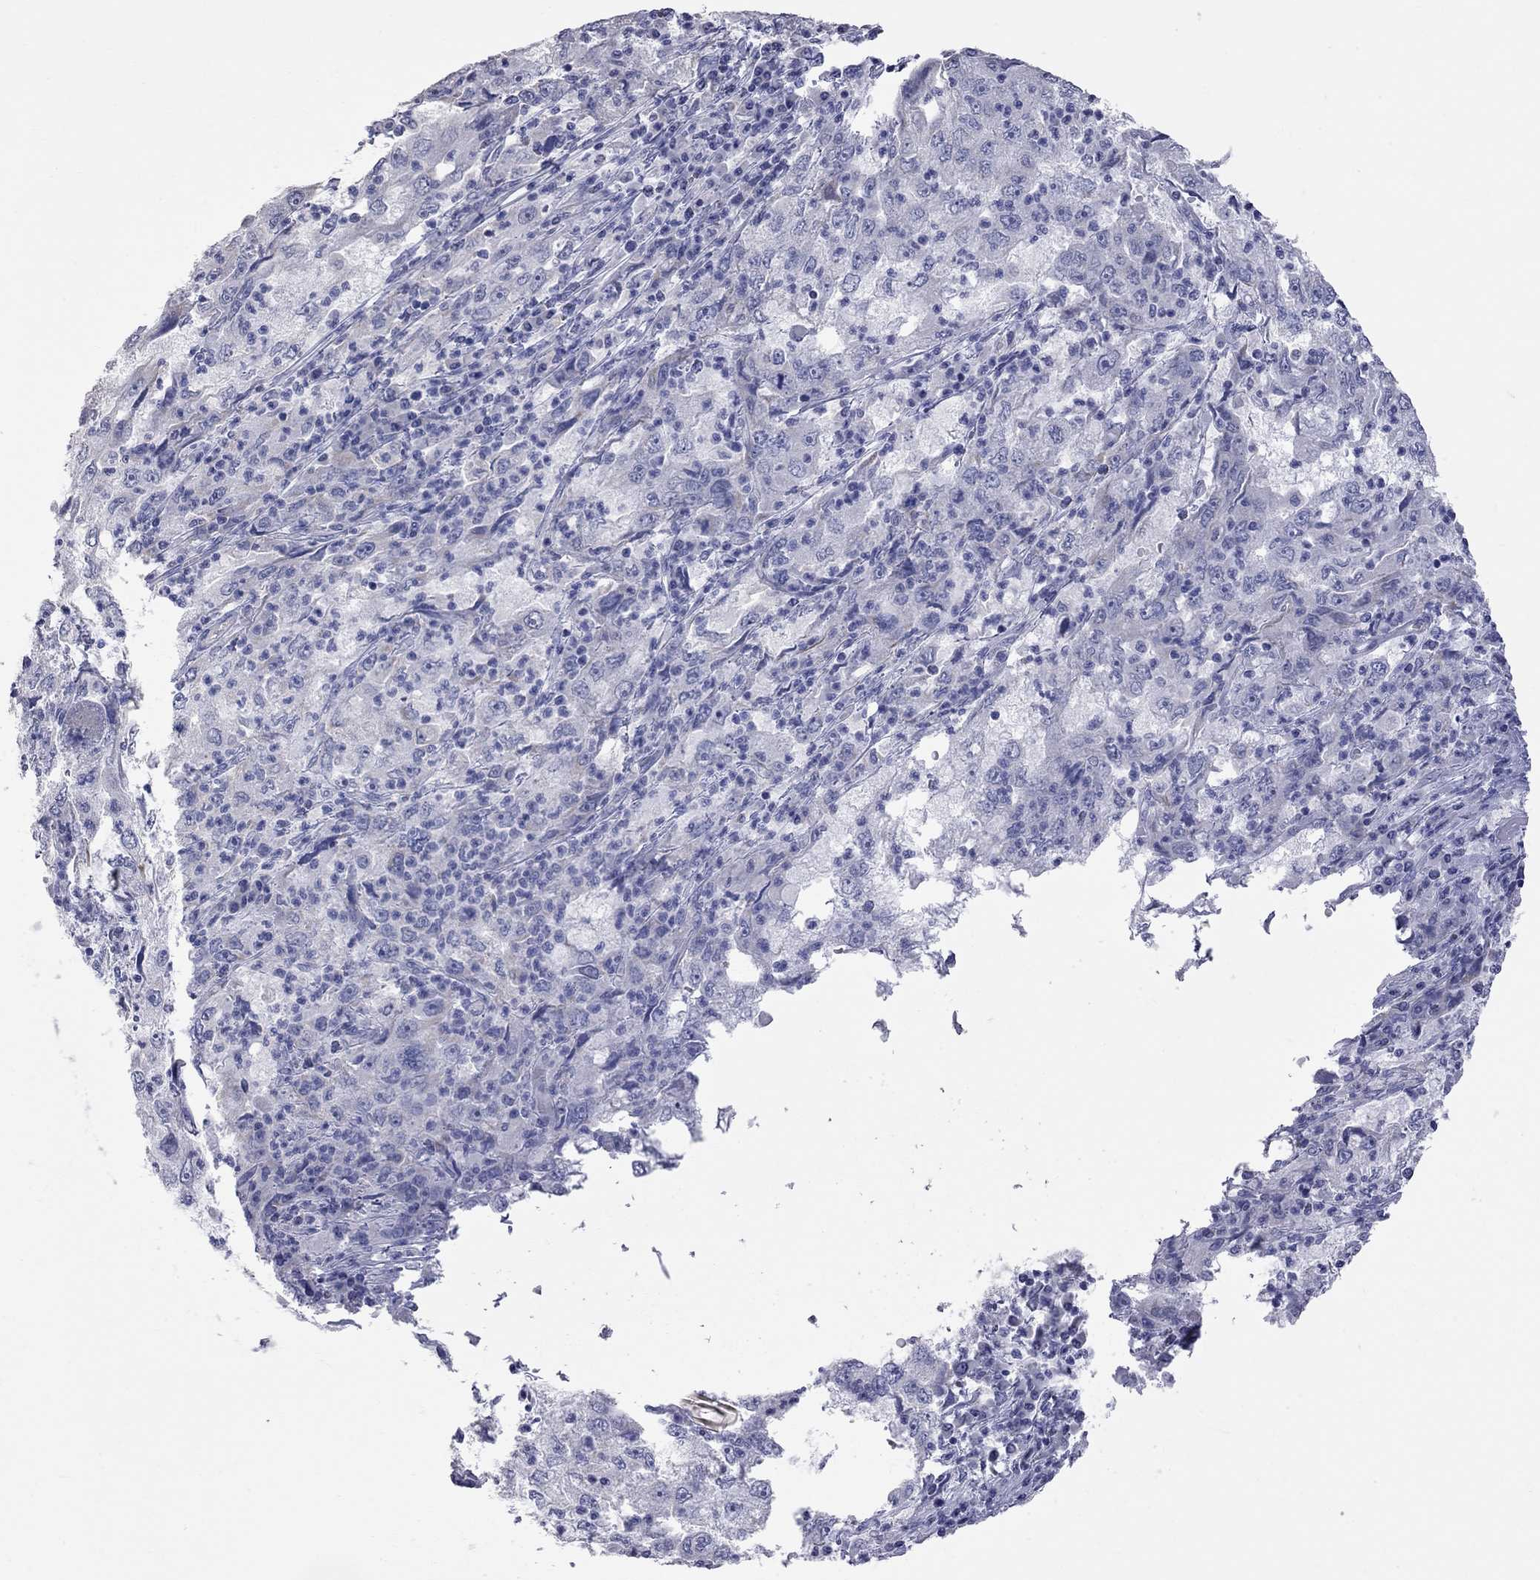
{"staining": {"intensity": "negative", "quantity": "none", "location": "none"}, "tissue": "cervical cancer", "cell_type": "Tumor cells", "image_type": "cancer", "snomed": [{"axis": "morphology", "description": "Squamous cell carcinoma, NOS"}, {"axis": "topography", "description": "Cervix"}], "caption": "Histopathology image shows no significant protein staining in tumor cells of cervical cancer. The staining is performed using DAB brown chromogen with nuclei counter-stained in using hematoxylin.", "gene": "KCND2", "patient": {"sex": "female", "age": 36}}